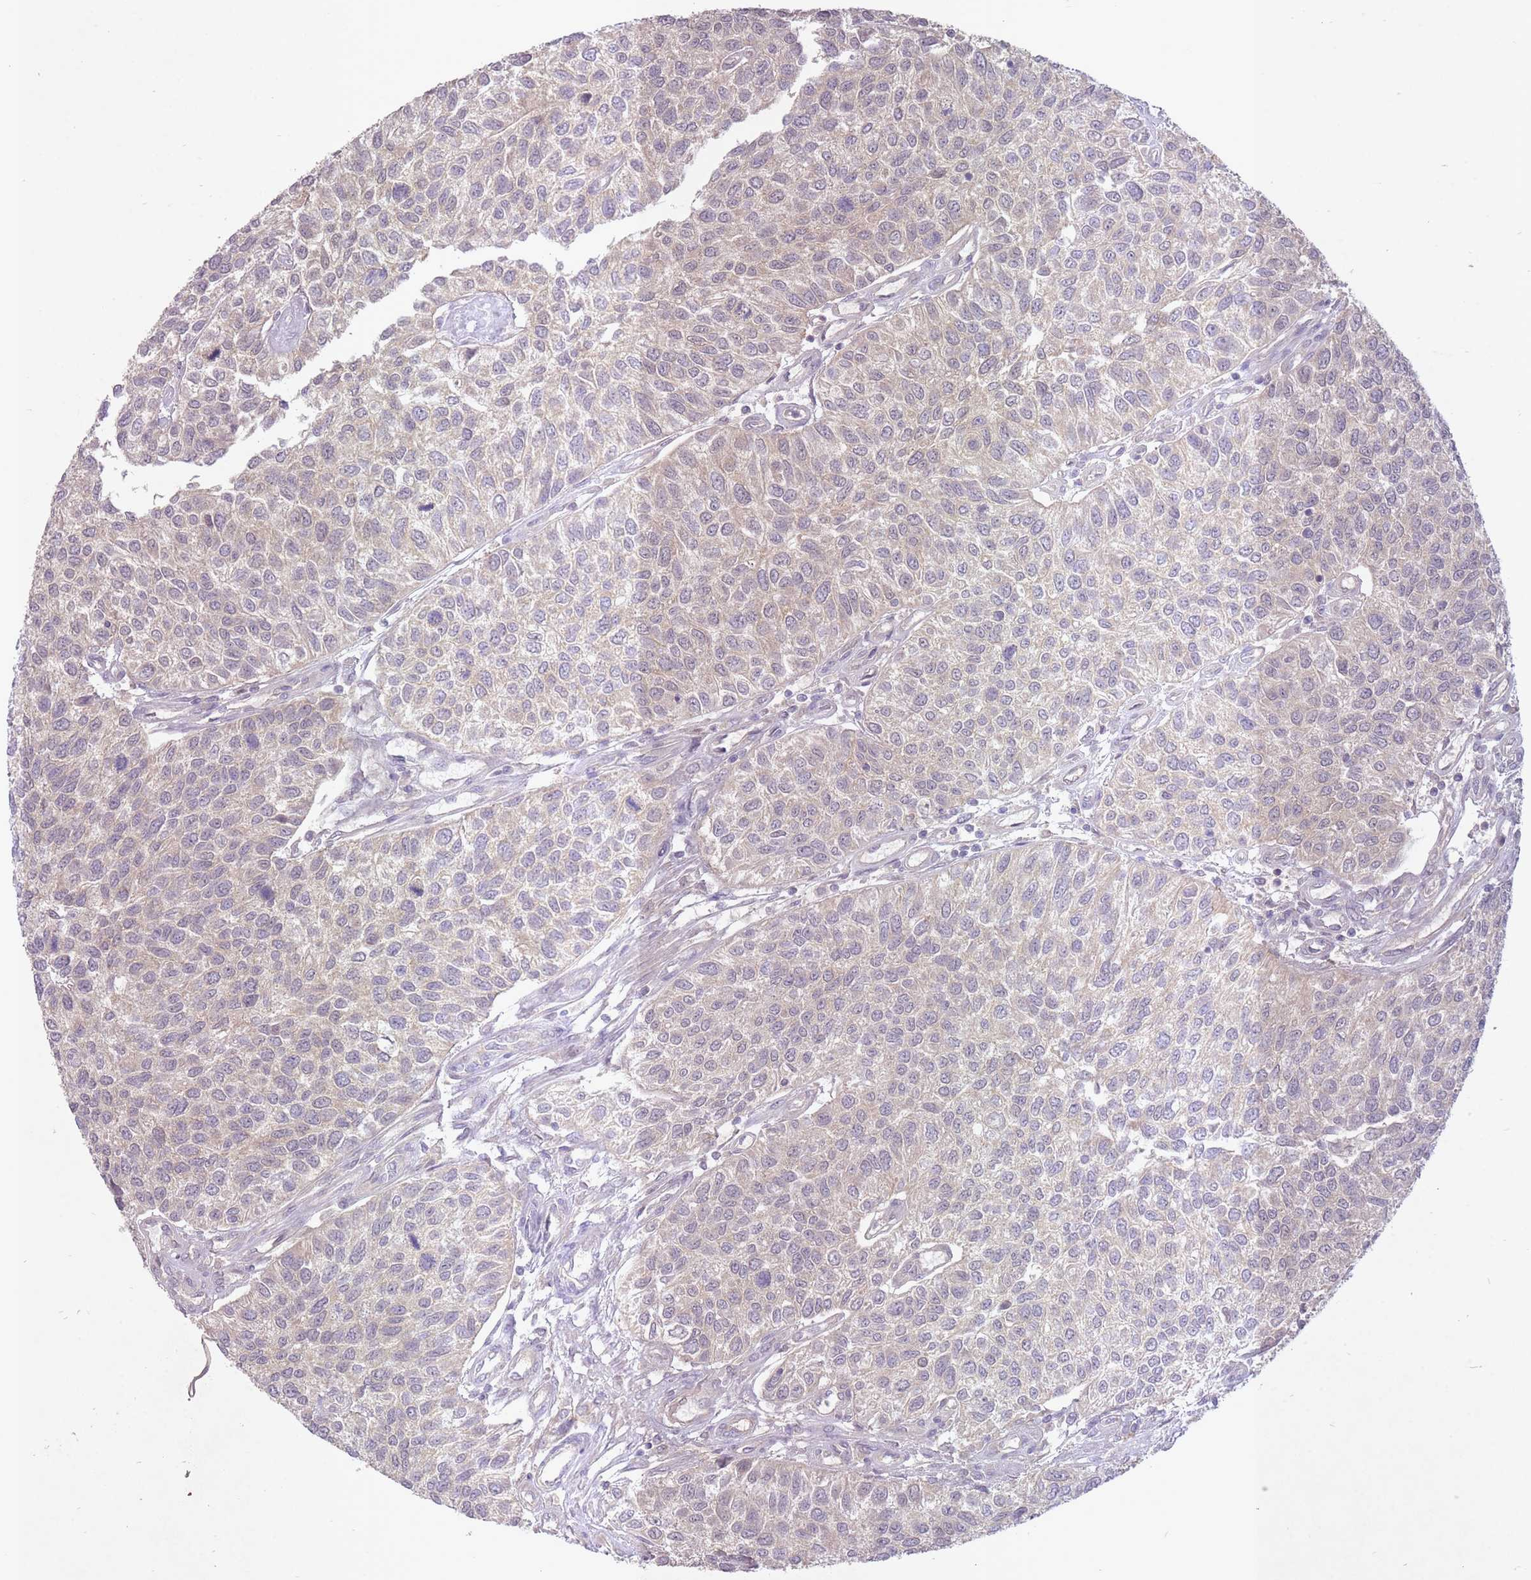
{"staining": {"intensity": "negative", "quantity": "none", "location": "none"}, "tissue": "urothelial cancer", "cell_type": "Tumor cells", "image_type": "cancer", "snomed": [{"axis": "morphology", "description": "Urothelial carcinoma, NOS"}, {"axis": "topography", "description": "Urinary bladder"}], "caption": "There is no significant positivity in tumor cells of urothelial cancer. The staining is performed using DAB brown chromogen with nuclei counter-stained in using hematoxylin.", "gene": "LRATD2", "patient": {"sex": "male", "age": 55}}